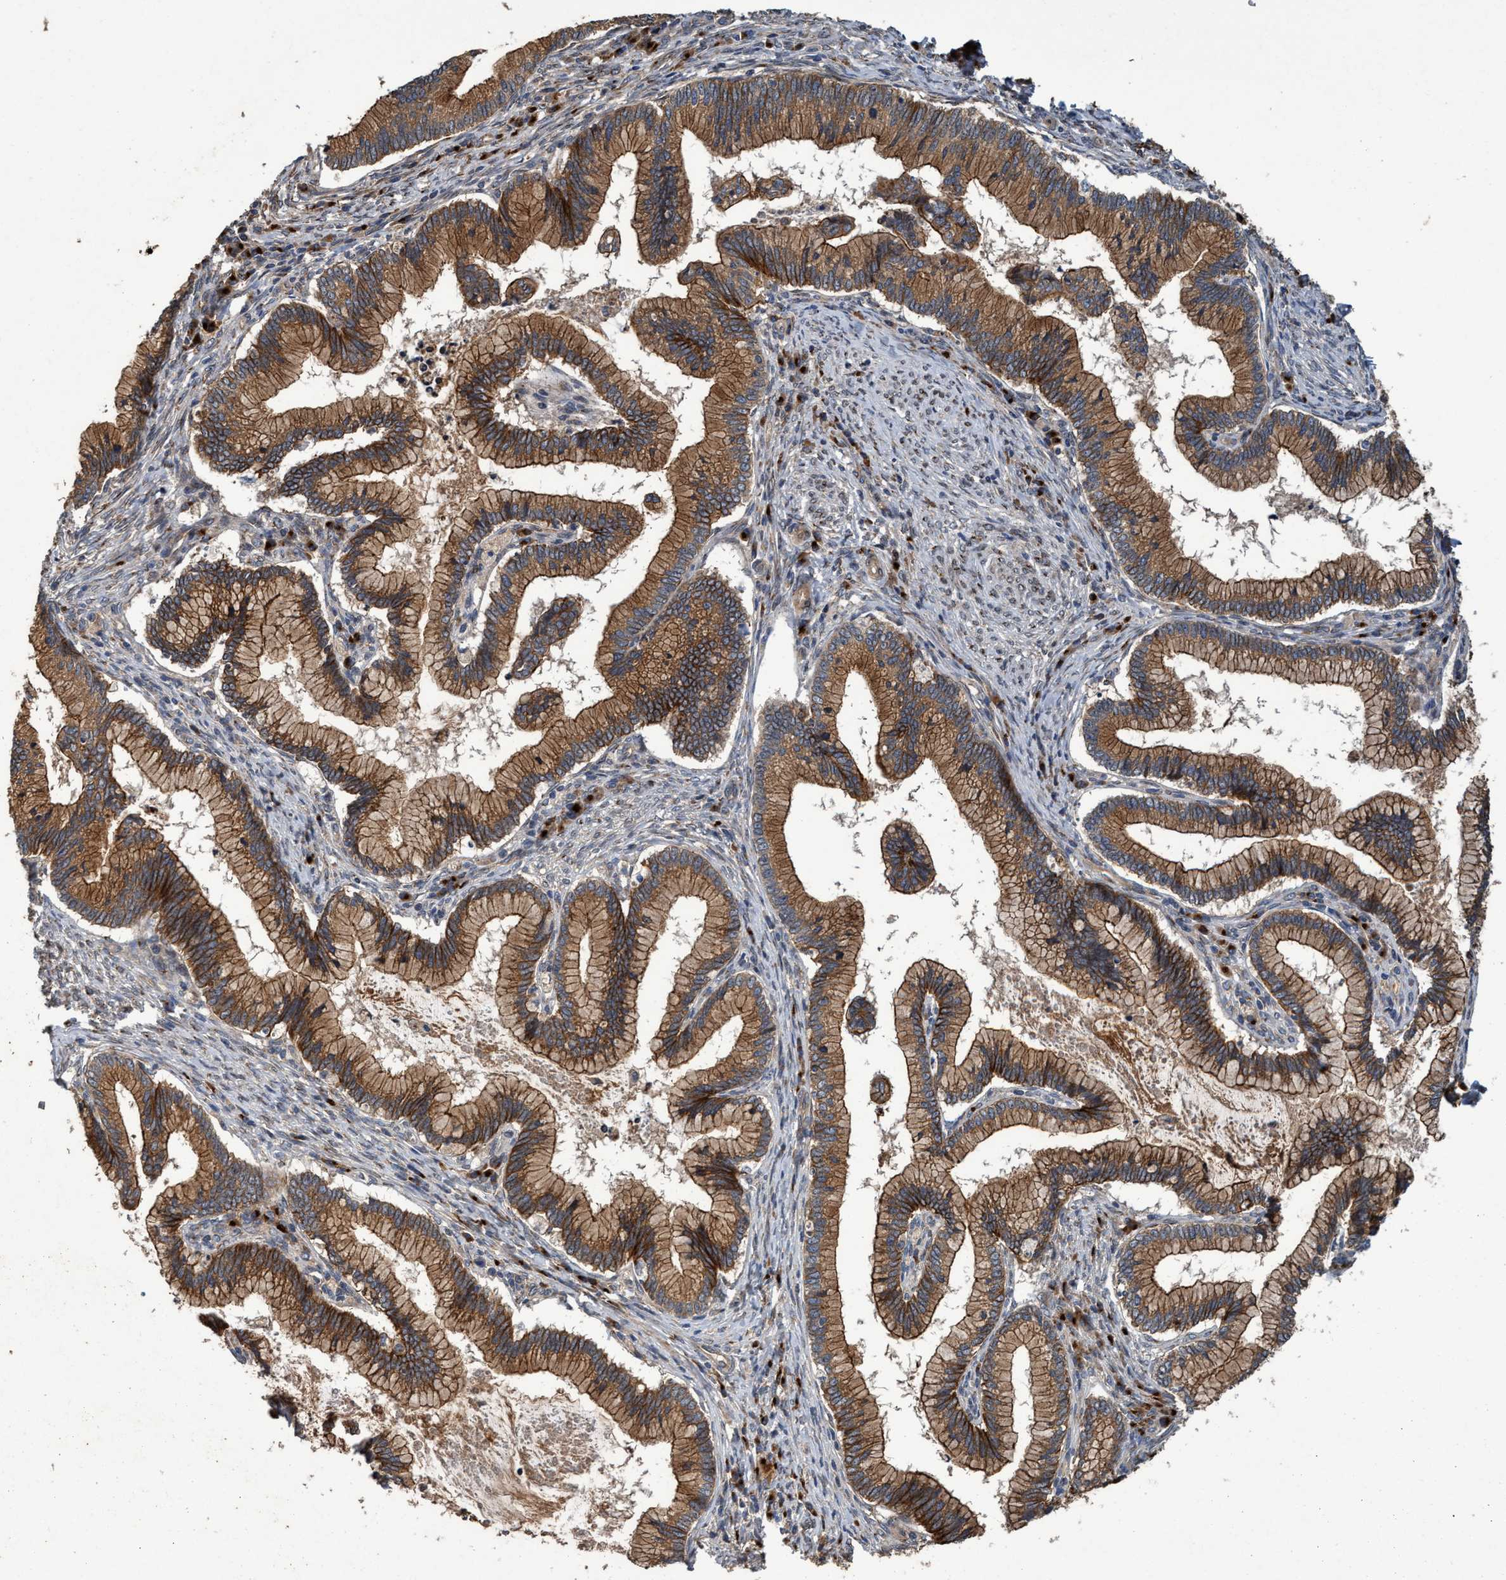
{"staining": {"intensity": "strong", "quantity": ">75%", "location": "cytoplasmic/membranous"}, "tissue": "cervical cancer", "cell_type": "Tumor cells", "image_type": "cancer", "snomed": [{"axis": "morphology", "description": "Adenocarcinoma, NOS"}, {"axis": "topography", "description": "Cervix"}], "caption": "The immunohistochemical stain highlights strong cytoplasmic/membranous staining in tumor cells of adenocarcinoma (cervical) tissue.", "gene": "MACC1", "patient": {"sex": "female", "age": 36}}